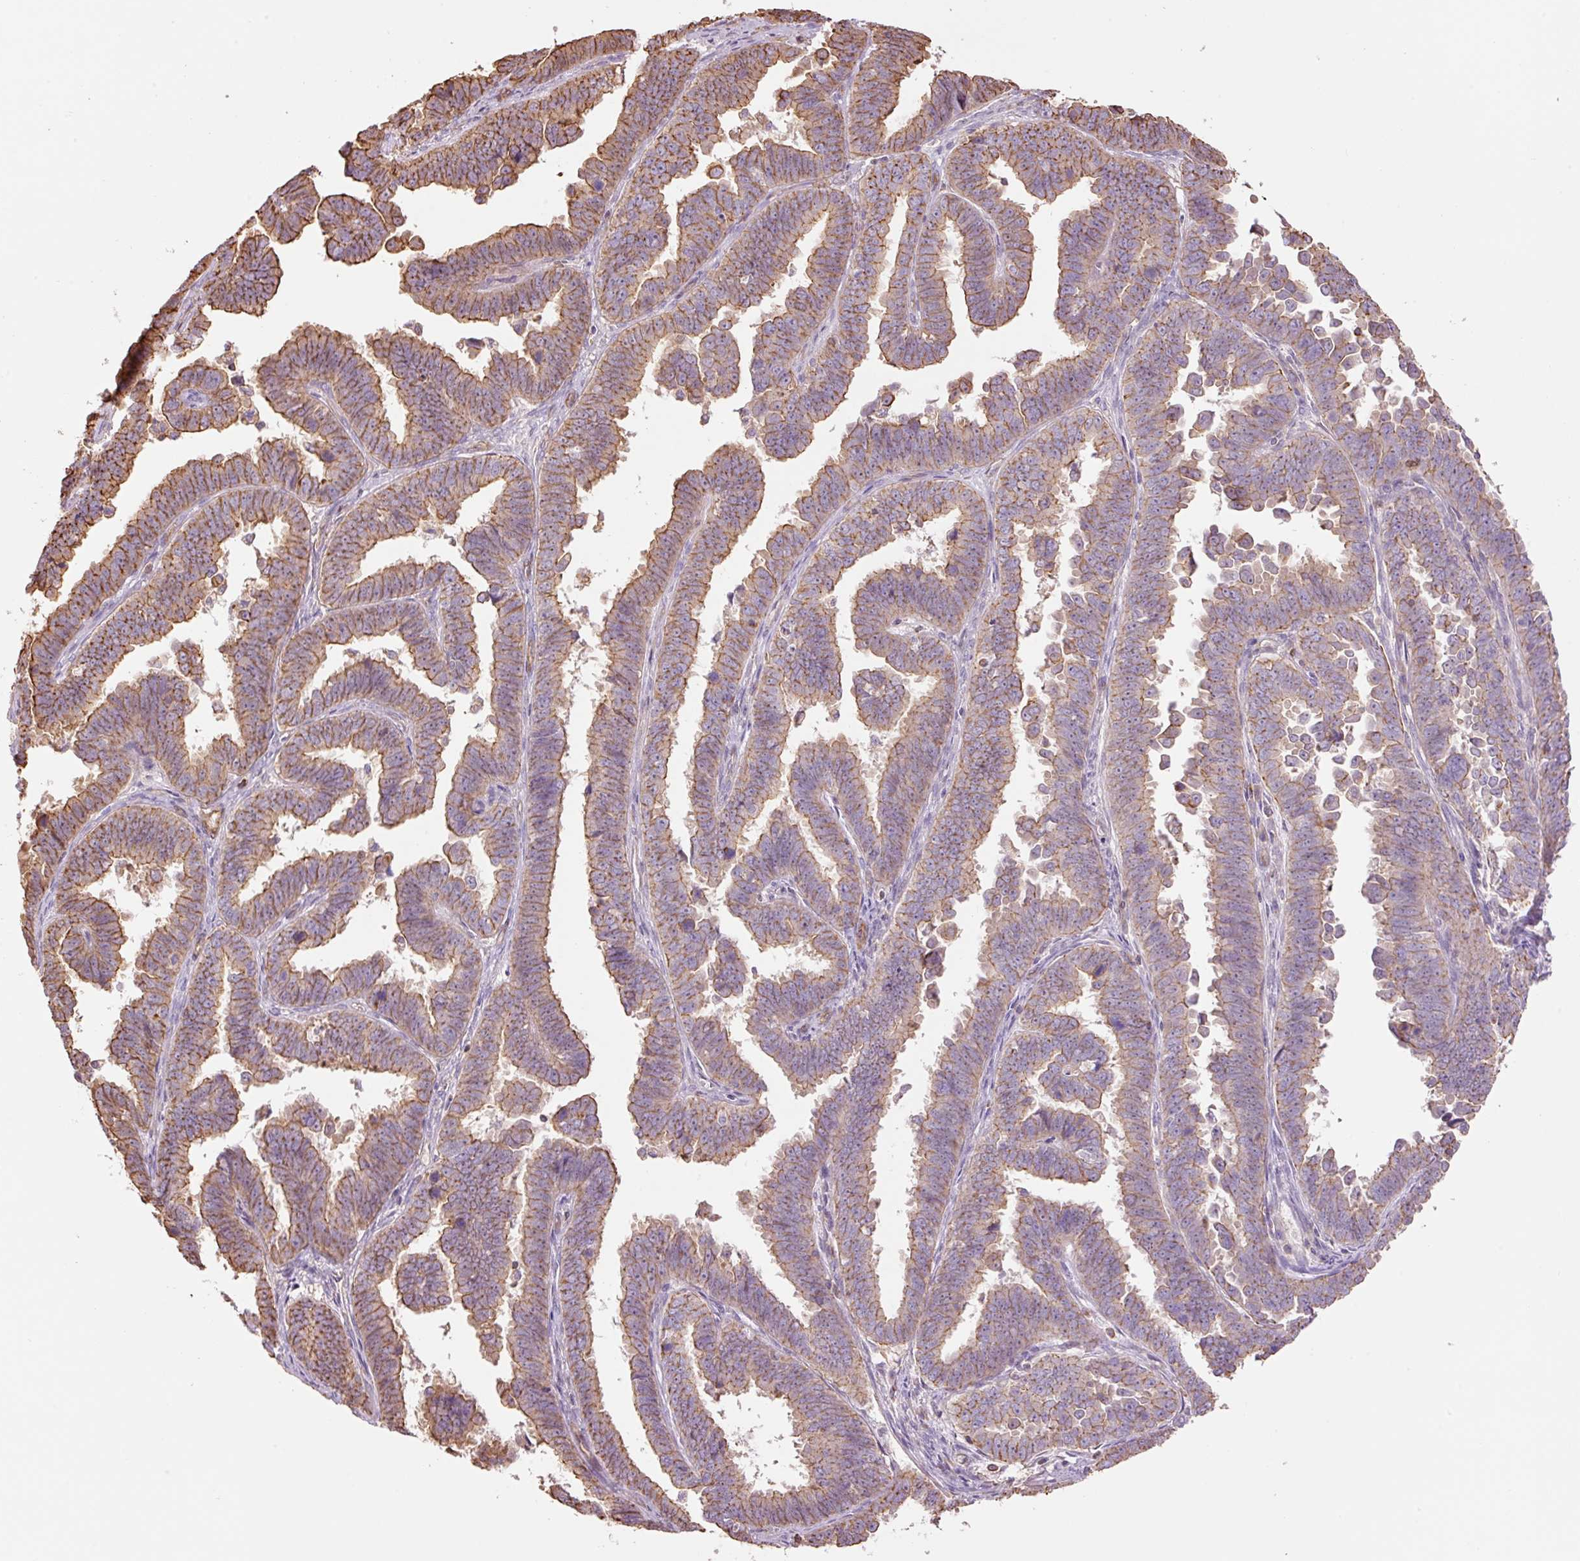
{"staining": {"intensity": "moderate", "quantity": "25%-75%", "location": "cytoplasmic/membranous"}, "tissue": "endometrial cancer", "cell_type": "Tumor cells", "image_type": "cancer", "snomed": [{"axis": "morphology", "description": "Adenocarcinoma, NOS"}, {"axis": "topography", "description": "Endometrium"}], "caption": "A high-resolution photomicrograph shows immunohistochemistry staining of adenocarcinoma (endometrial), which reveals moderate cytoplasmic/membranous positivity in approximately 25%-75% of tumor cells.", "gene": "PPP1R1B", "patient": {"sex": "female", "age": 75}}